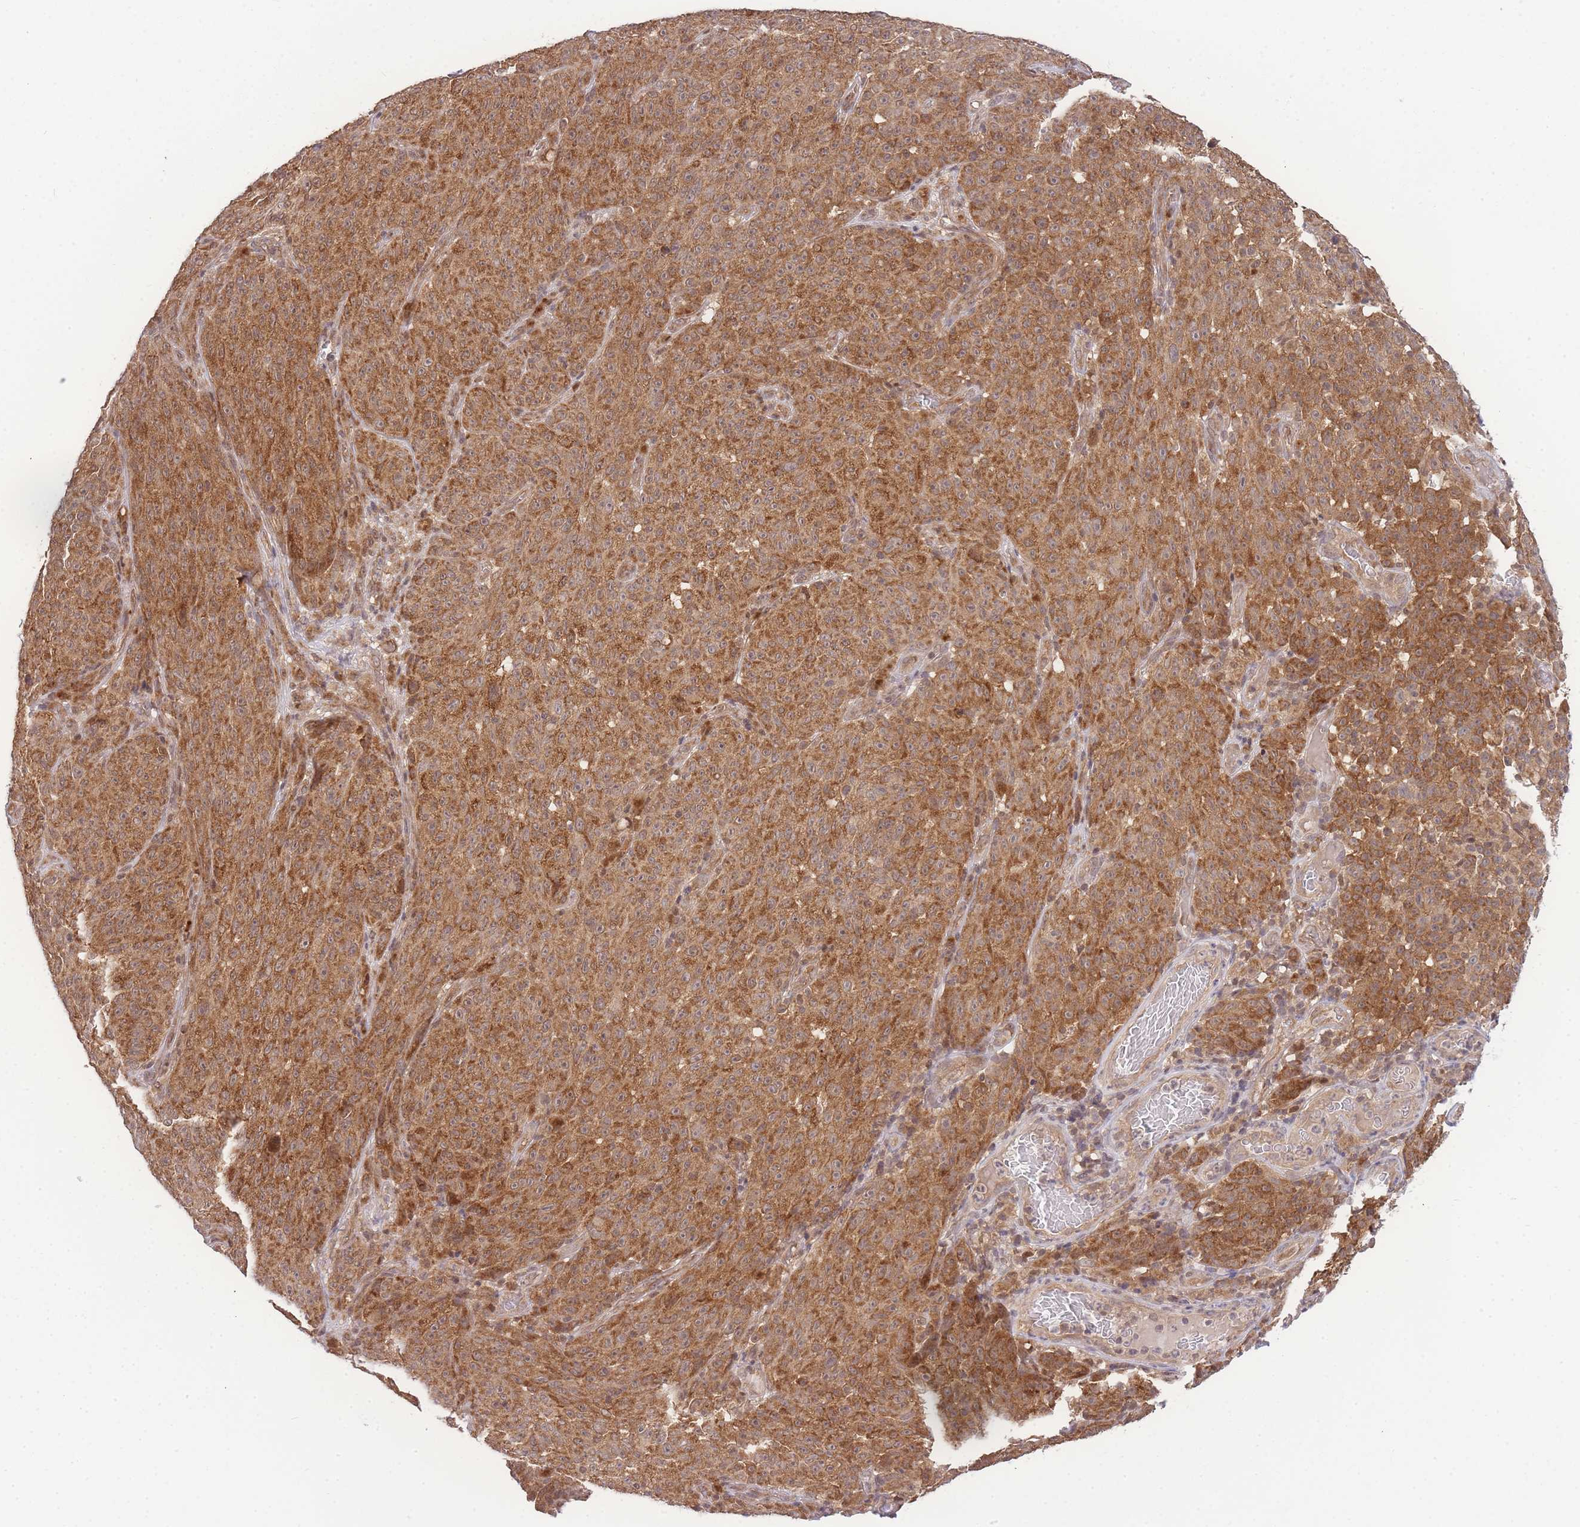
{"staining": {"intensity": "moderate", "quantity": ">75%", "location": "cytoplasmic/membranous"}, "tissue": "melanoma", "cell_type": "Tumor cells", "image_type": "cancer", "snomed": [{"axis": "morphology", "description": "Malignant melanoma, NOS"}, {"axis": "topography", "description": "Skin"}], "caption": "Protein staining exhibits moderate cytoplasmic/membranous expression in about >75% of tumor cells in melanoma.", "gene": "KIAA1191", "patient": {"sex": "female", "age": 82}}